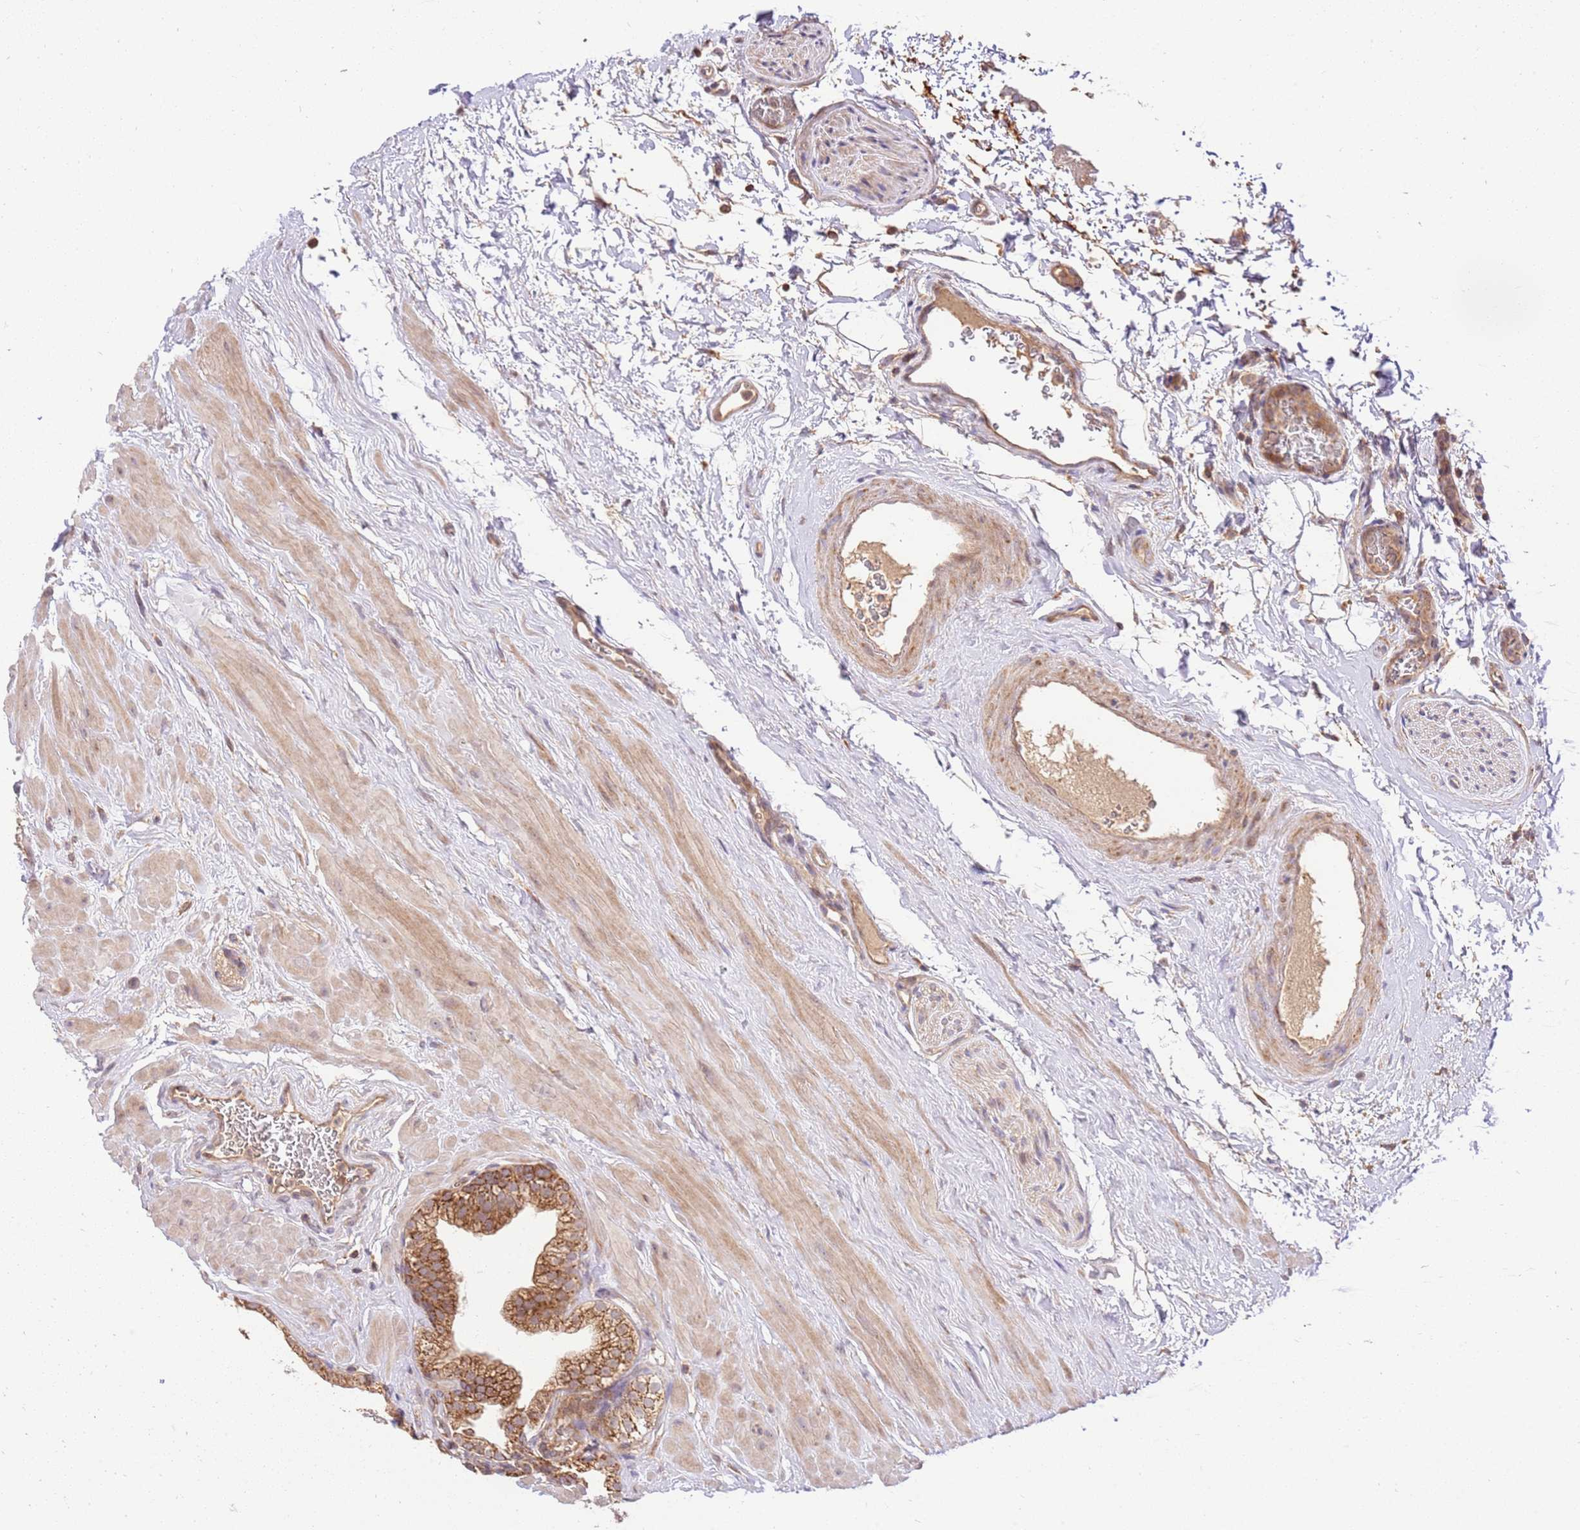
{"staining": {"intensity": "moderate", "quantity": ">75%", "location": "cytoplasmic/membranous"}, "tissue": "prostate", "cell_type": "Glandular cells", "image_type": "normal", "snomed": [{"axis": "morphology", "description": "Normal tissue, NOS"}, {"axis": "morphology", "description": "Urothelial carcinoma, Low grade"}, {"axis": "topography", "description": "Urinary bladder"}, {"axis": "topography", "description": "Prostate"}], "caption": "High-power microscopy captured an IHC micrograph of normal prostate, revealing moderate cytoplasmic/membranous expression in approximately >75% of glandular cells. (DAB (3,3'-diaminobenzidine) IHC, brown staining for protein, blue staining for nuclei).", "gene": "SPATA2L", "patient": {"sex": "male", "age": 60}}